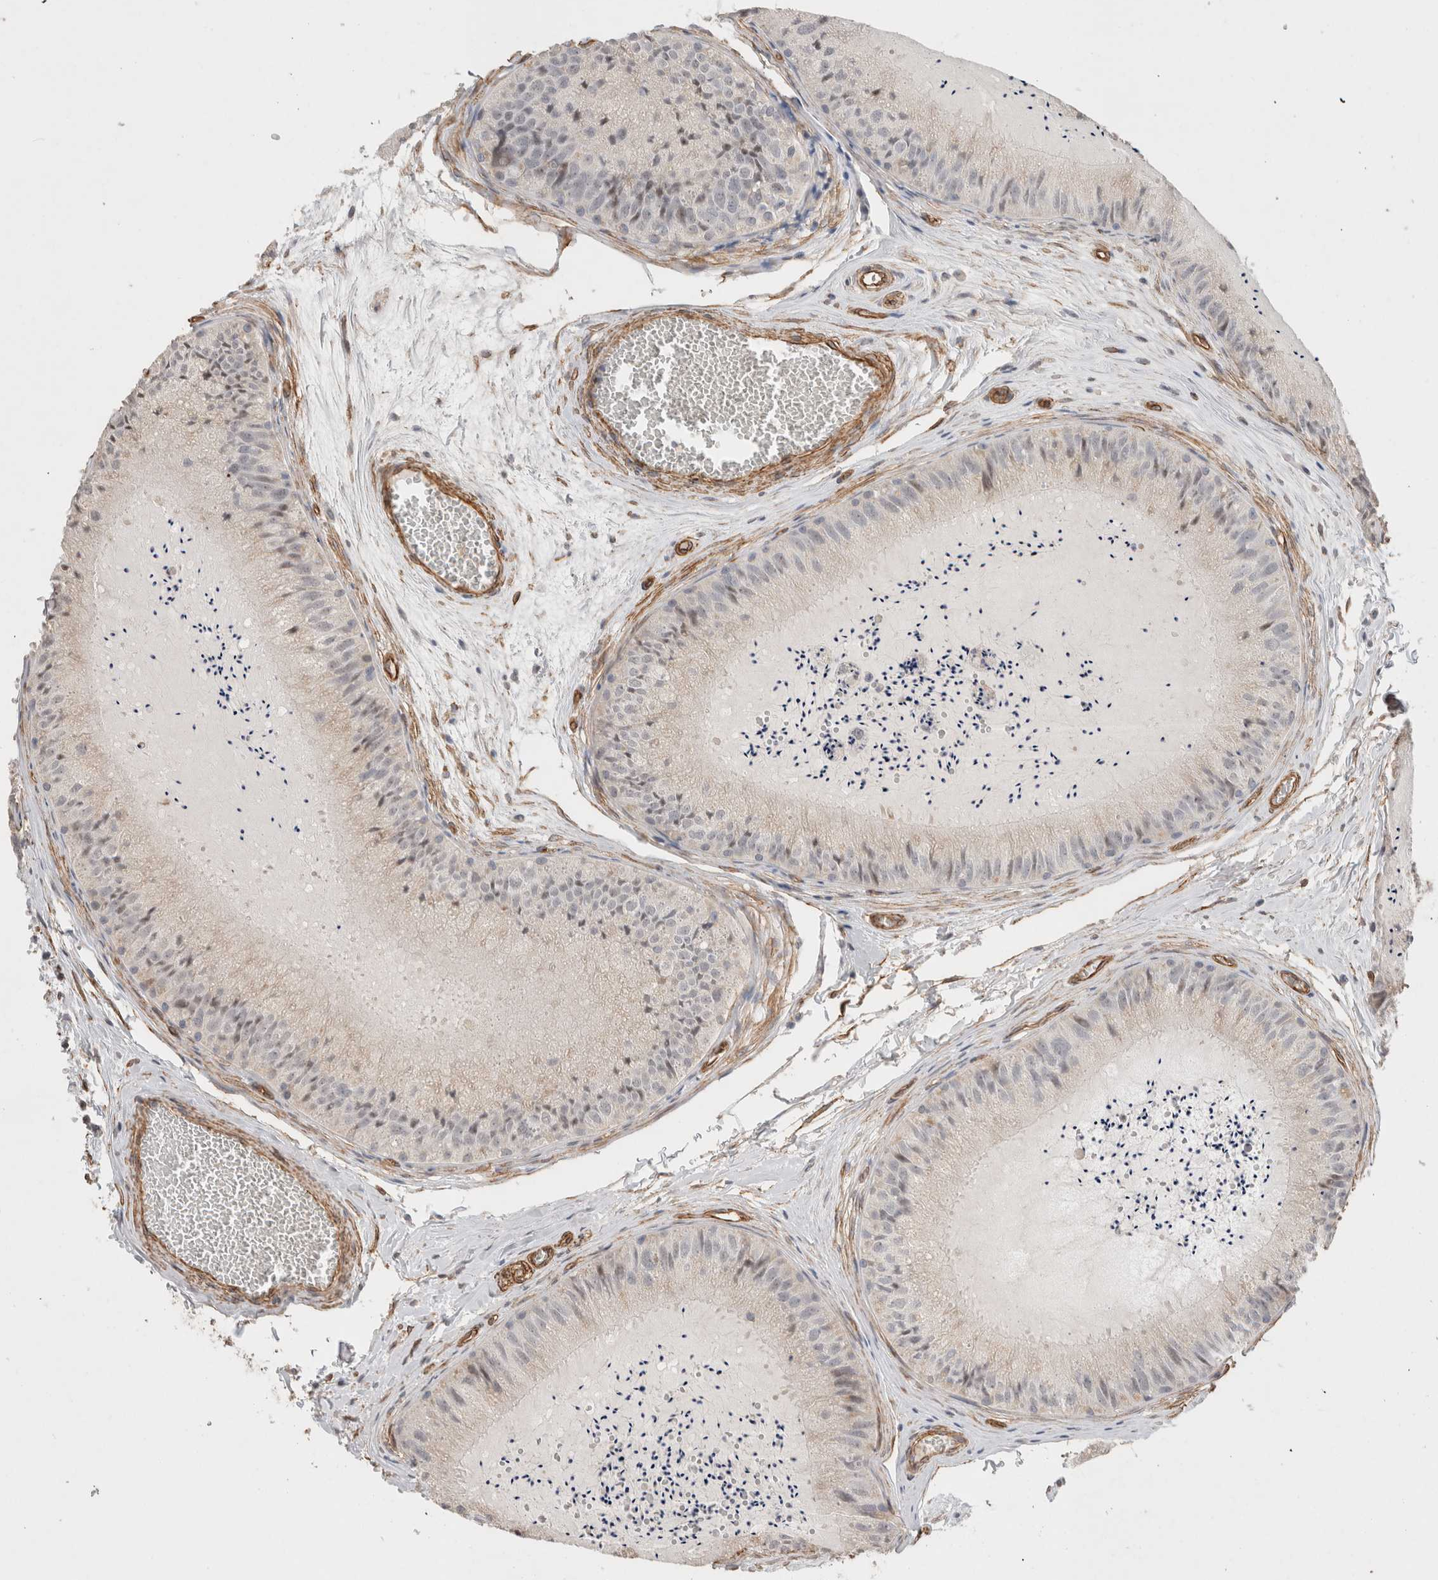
{"staining": {"intensity": "weak", "quantity": "25%-75%", "location": "cytoplasmic/membranous"}, "tissue": "epididymis", "cell_type": "Glandular cells", "image_type": "normal", "snomed": [{"axis": "morphology", "description": "Normal tissue, NOS"}, {"axis": "topography", "description": "Epididymis"}], "caption": "Normal epididymis exhibits weak cytoplasmic/membranous expression in approximately 25%-75% of glandular cells.", "gene": "CAAP1", "patient": {"sex": "male", "age": 31}}